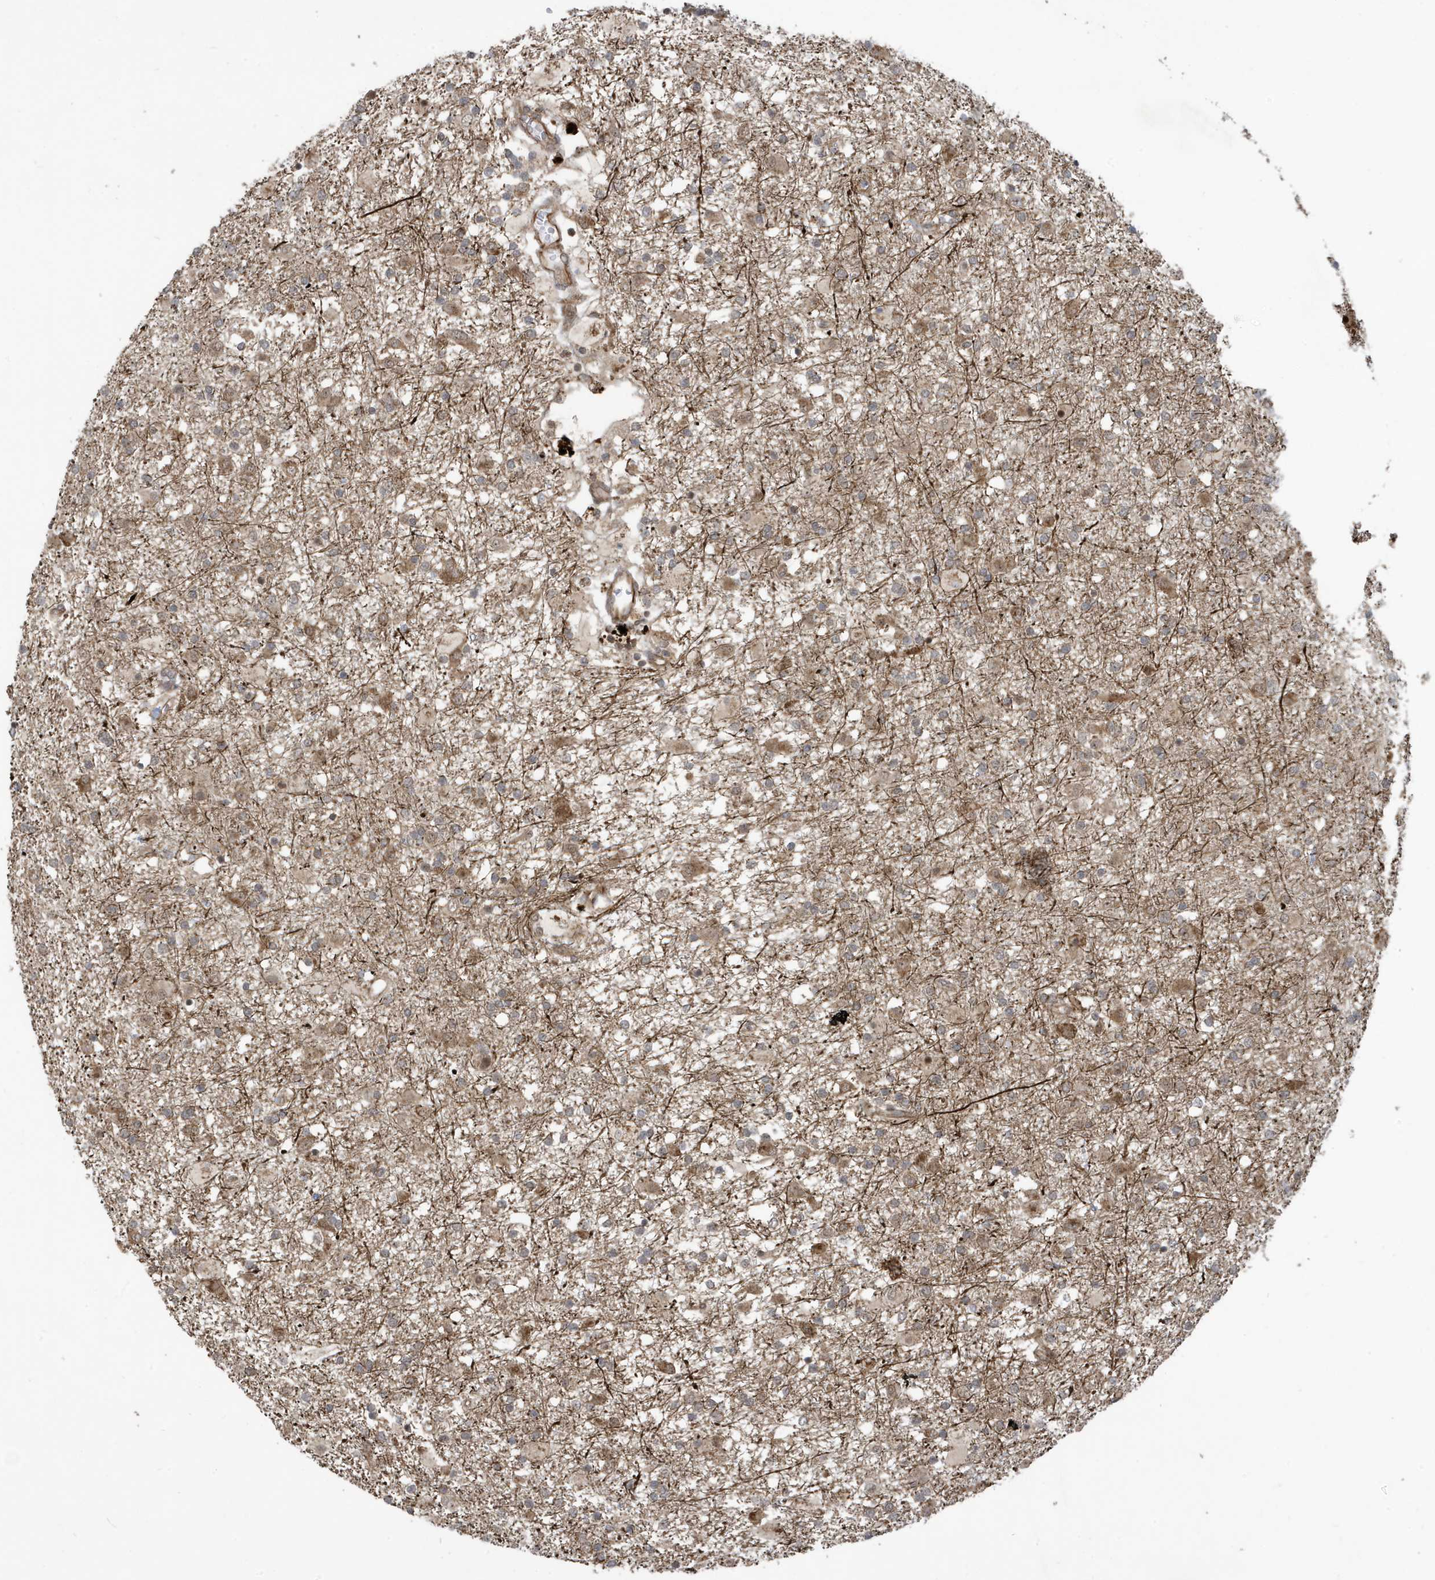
{"staining": {"intensity": "weak", "quantity": "25%-75%", "location": "cytoplasmic/membranous"}, "tissue": "glioma", "cell_type": "Tumor cells", "image_type": "cancer", "snomed": [{"axis": "morphology", "description": "Glioma, malignant, Low grade"}, {"axis": "topography", "description": "Brain"}], "caption": "Immunohistochemistry (IHC) (DAB (3,3'-diaminobenzidine)) staining of malignant low-grade glioma shows weak cytoplasmic/membranous protein staining in about 25%-75% of tumor cells.", "gene": "FAM9B", "patient": {"sex": "male", "age": 65}}